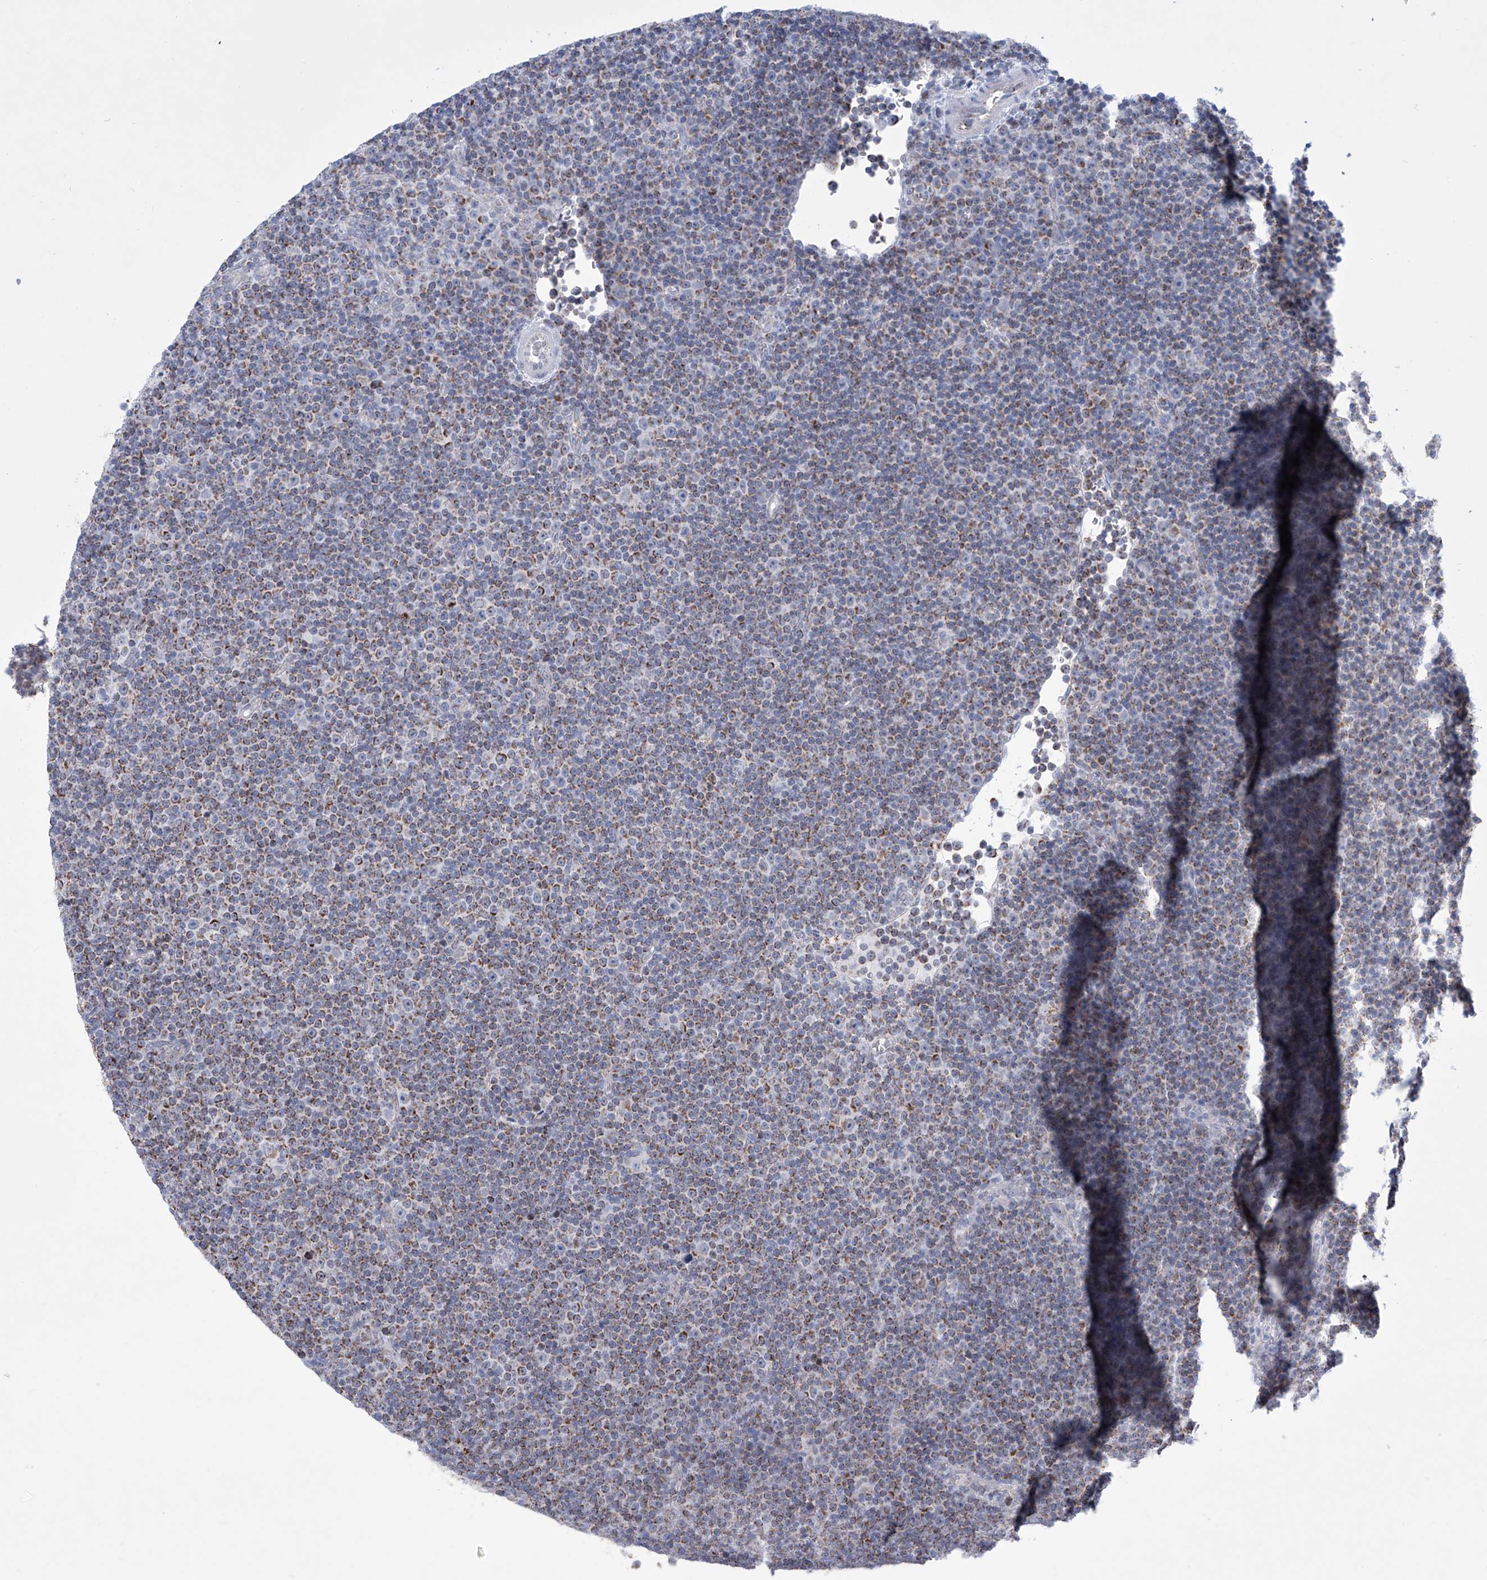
{"staining": {"intensity": "moderate", "quantity": ">75%", "location": "cytoplasmic/membranous"}, "tissue": "lymphoma", "cell_type": "Tumor cells", "image_type": "cancer", "snomed": [{"axis": "morphology", "description": "Malignant lymphoma, non-Hodgkin's type, Low grade"}, {"axis": "topography", "description": "Lymph node"}], "caption": "Low-grade malignant lymphoma, non-Hodgkin's type tissue demonstrates moderate cytoplasmic/membranous expression in approximately >75% of tumor cells", "gene": "ALDH6A1", "patient": {"sex": "female", "age": 67}}